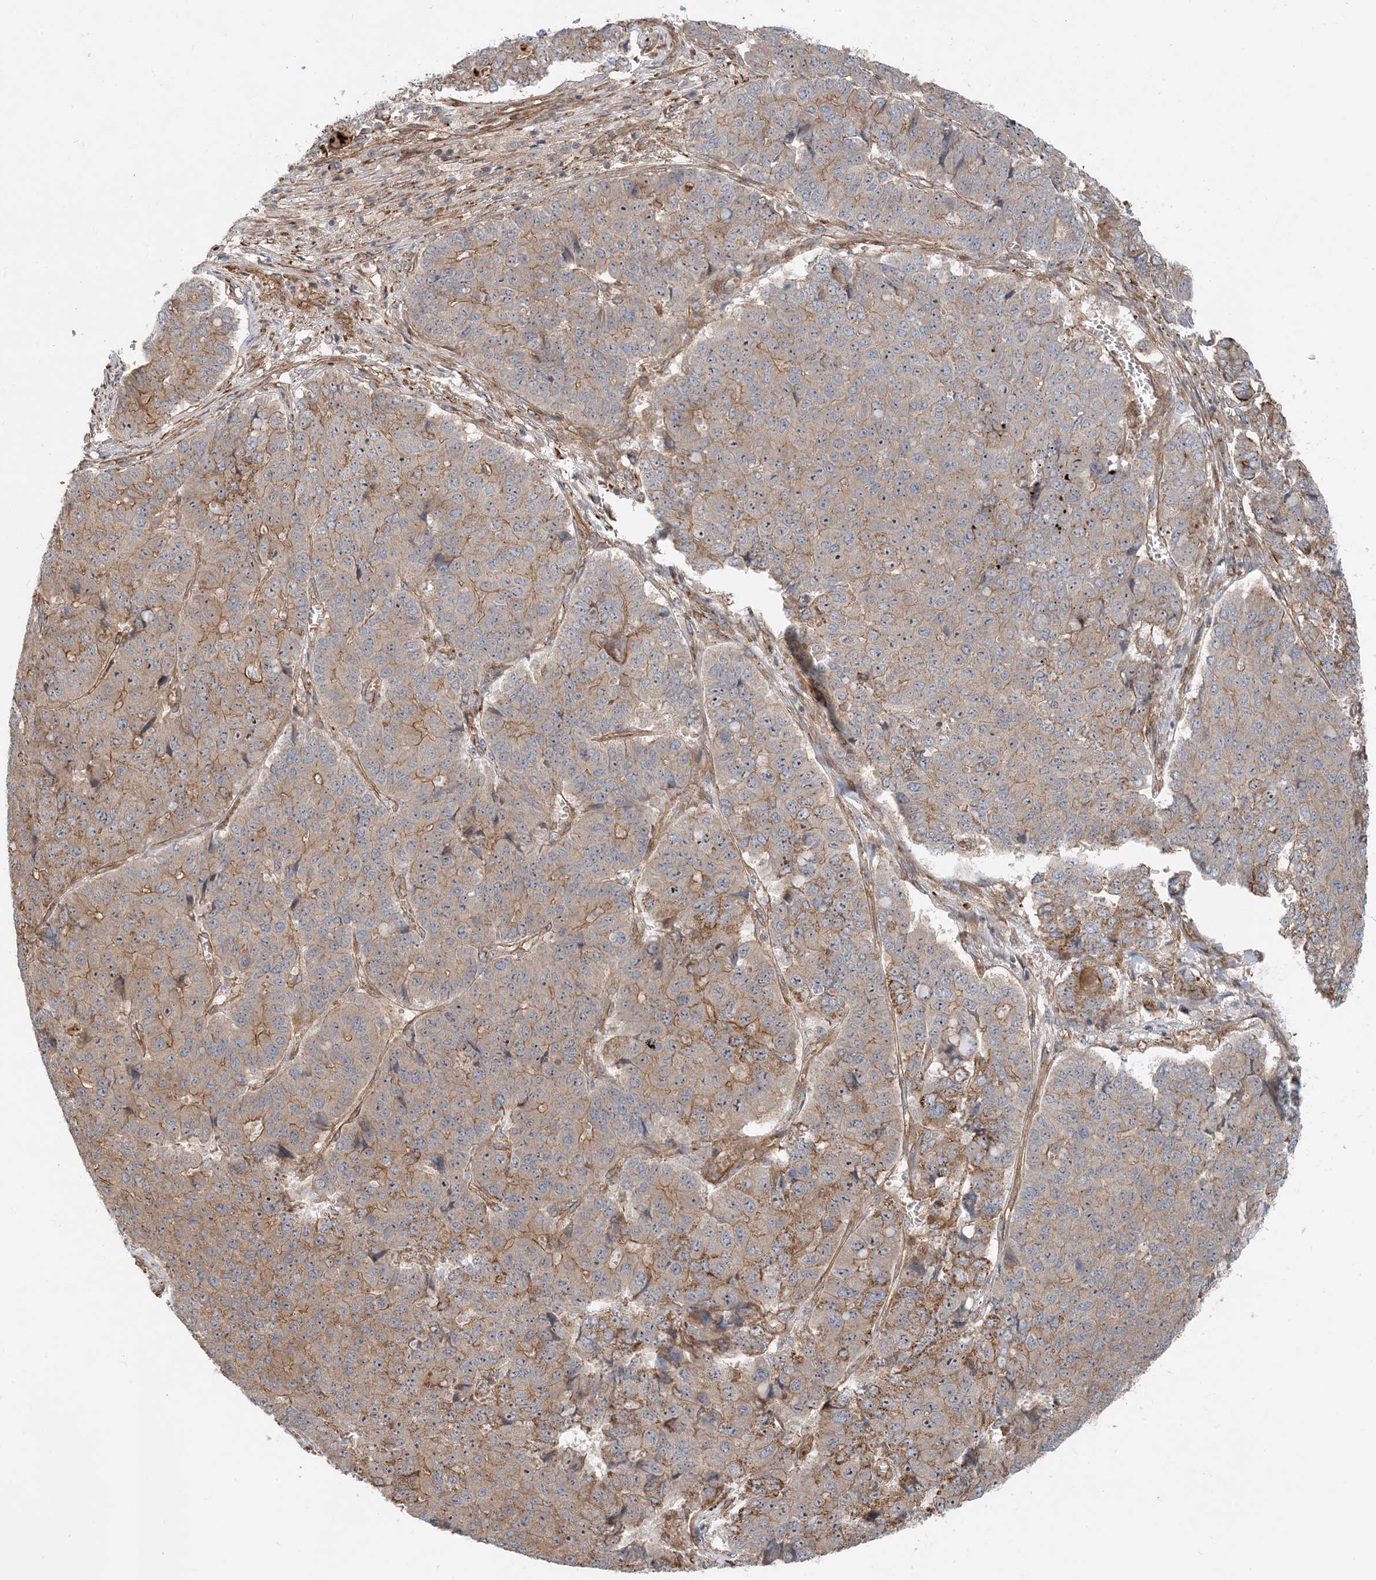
{"staining": {"intensity": "moderate", "quantity": ">75%", "location": "cytoplasmic/membranous"}, "tissue": "pancreatic cancer", "cell_type": "Tumor cells", "image_type": "cancer", "snomed": [{"axis": "morphology", "description": "Adenocarcinoma, NOS"}, {"axis": "topography", "description": "Pancreas"}], "caption": "A brown stain highlights moderate cytoplasmic/membranous expression of a protein in pancreatic cancer (adenocarcinoma) tumor cells.", "gene": "MYL5", "patient": {"sex": "male", "age": 50}}